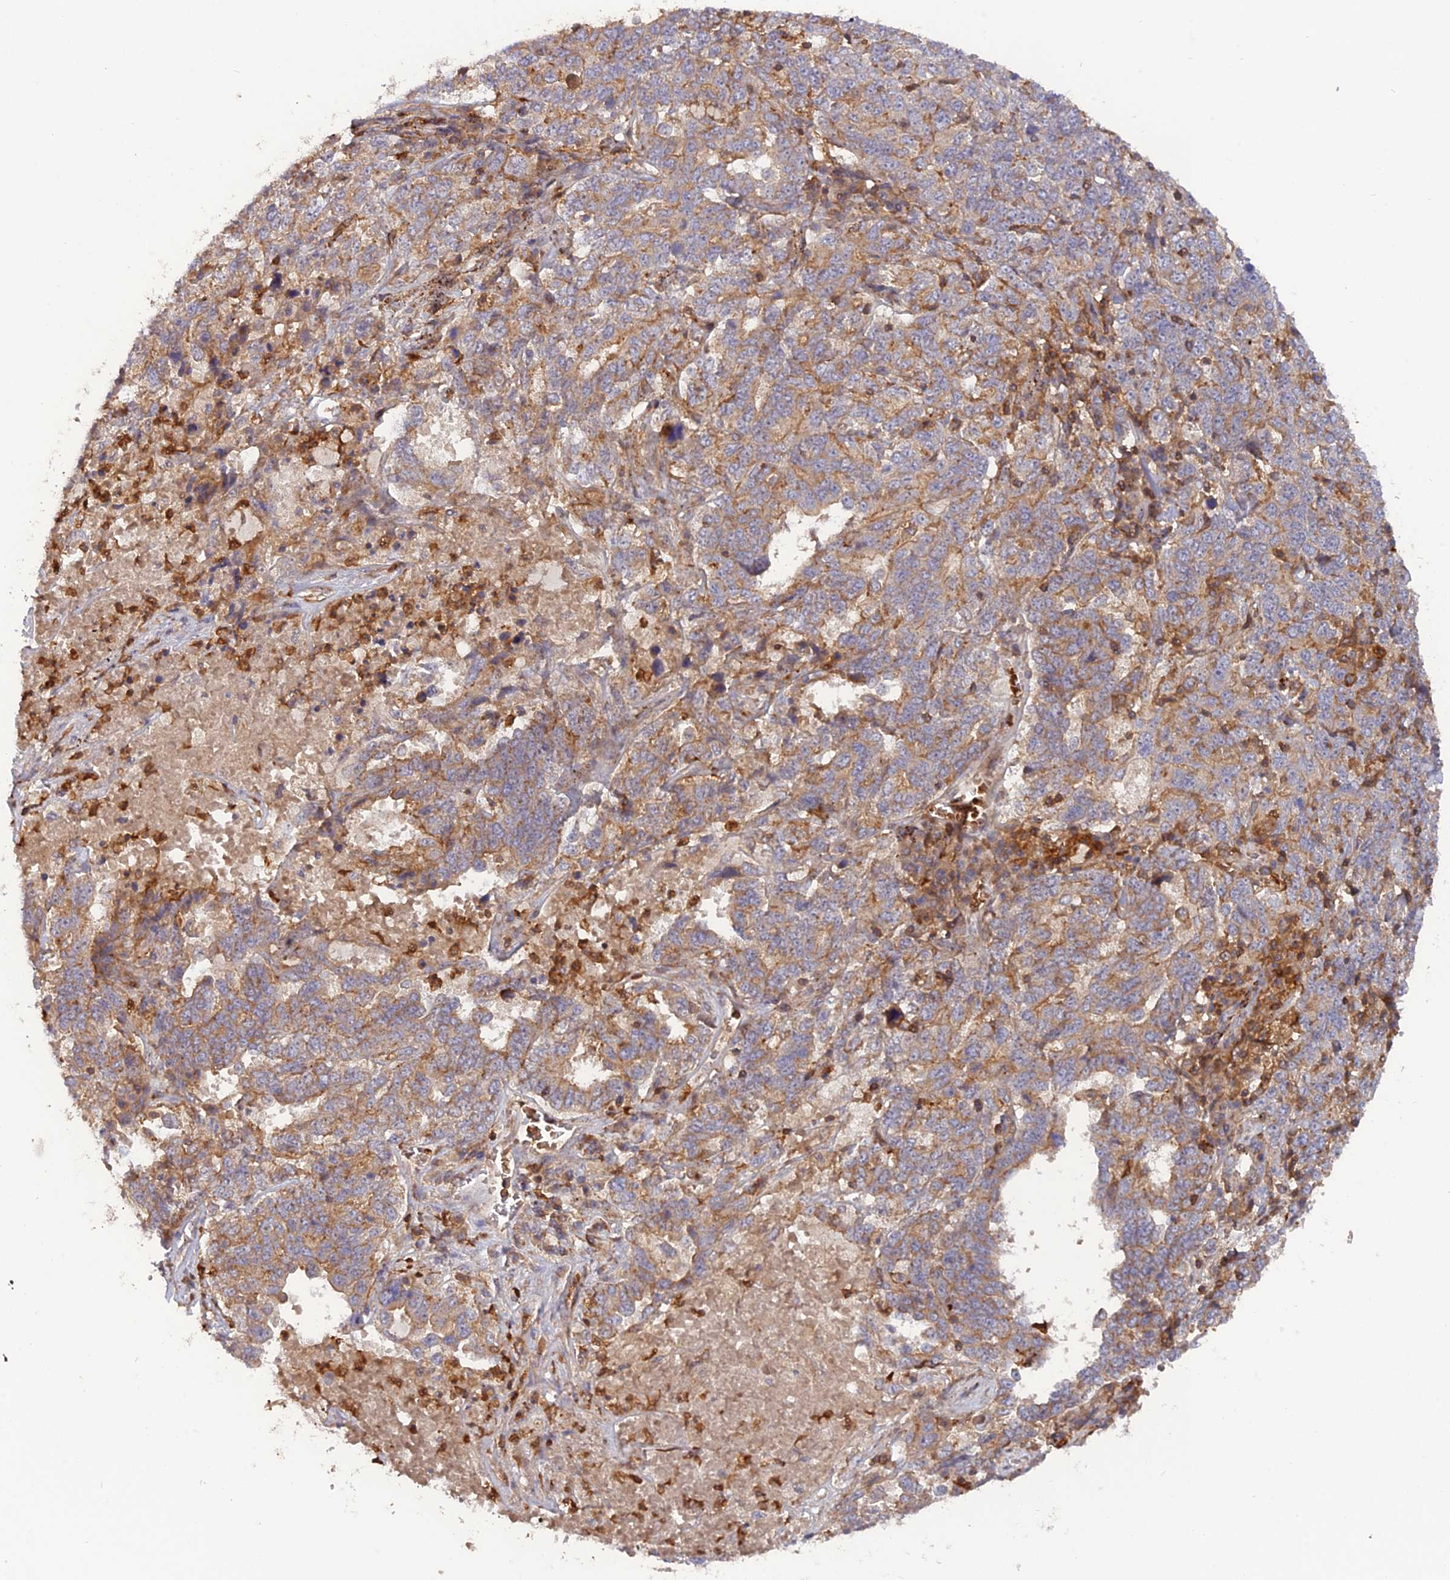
{"staining": {"intensity": "weak", "quantity": ">75%", "location": "cytoplasmic/membranous"}, "tissue": "ovarian cancer", "cell_type": "Tumor cells", "image_type": "cancer", "snomed": [{"axis": "morphology", "description": "Carcinoma, endometroid"}, {"axis": "topography", "description": "Ovary"}], "caption": "There is low levels of weak cytoplasmic/membranous staining in tumor cells of ovarian cancer (endometroid carcinoma), as demonstrated by immunohistochemical staining (brown color).", "gene": "CPNE7", "patient": {"sex": "female", "age": 62}}